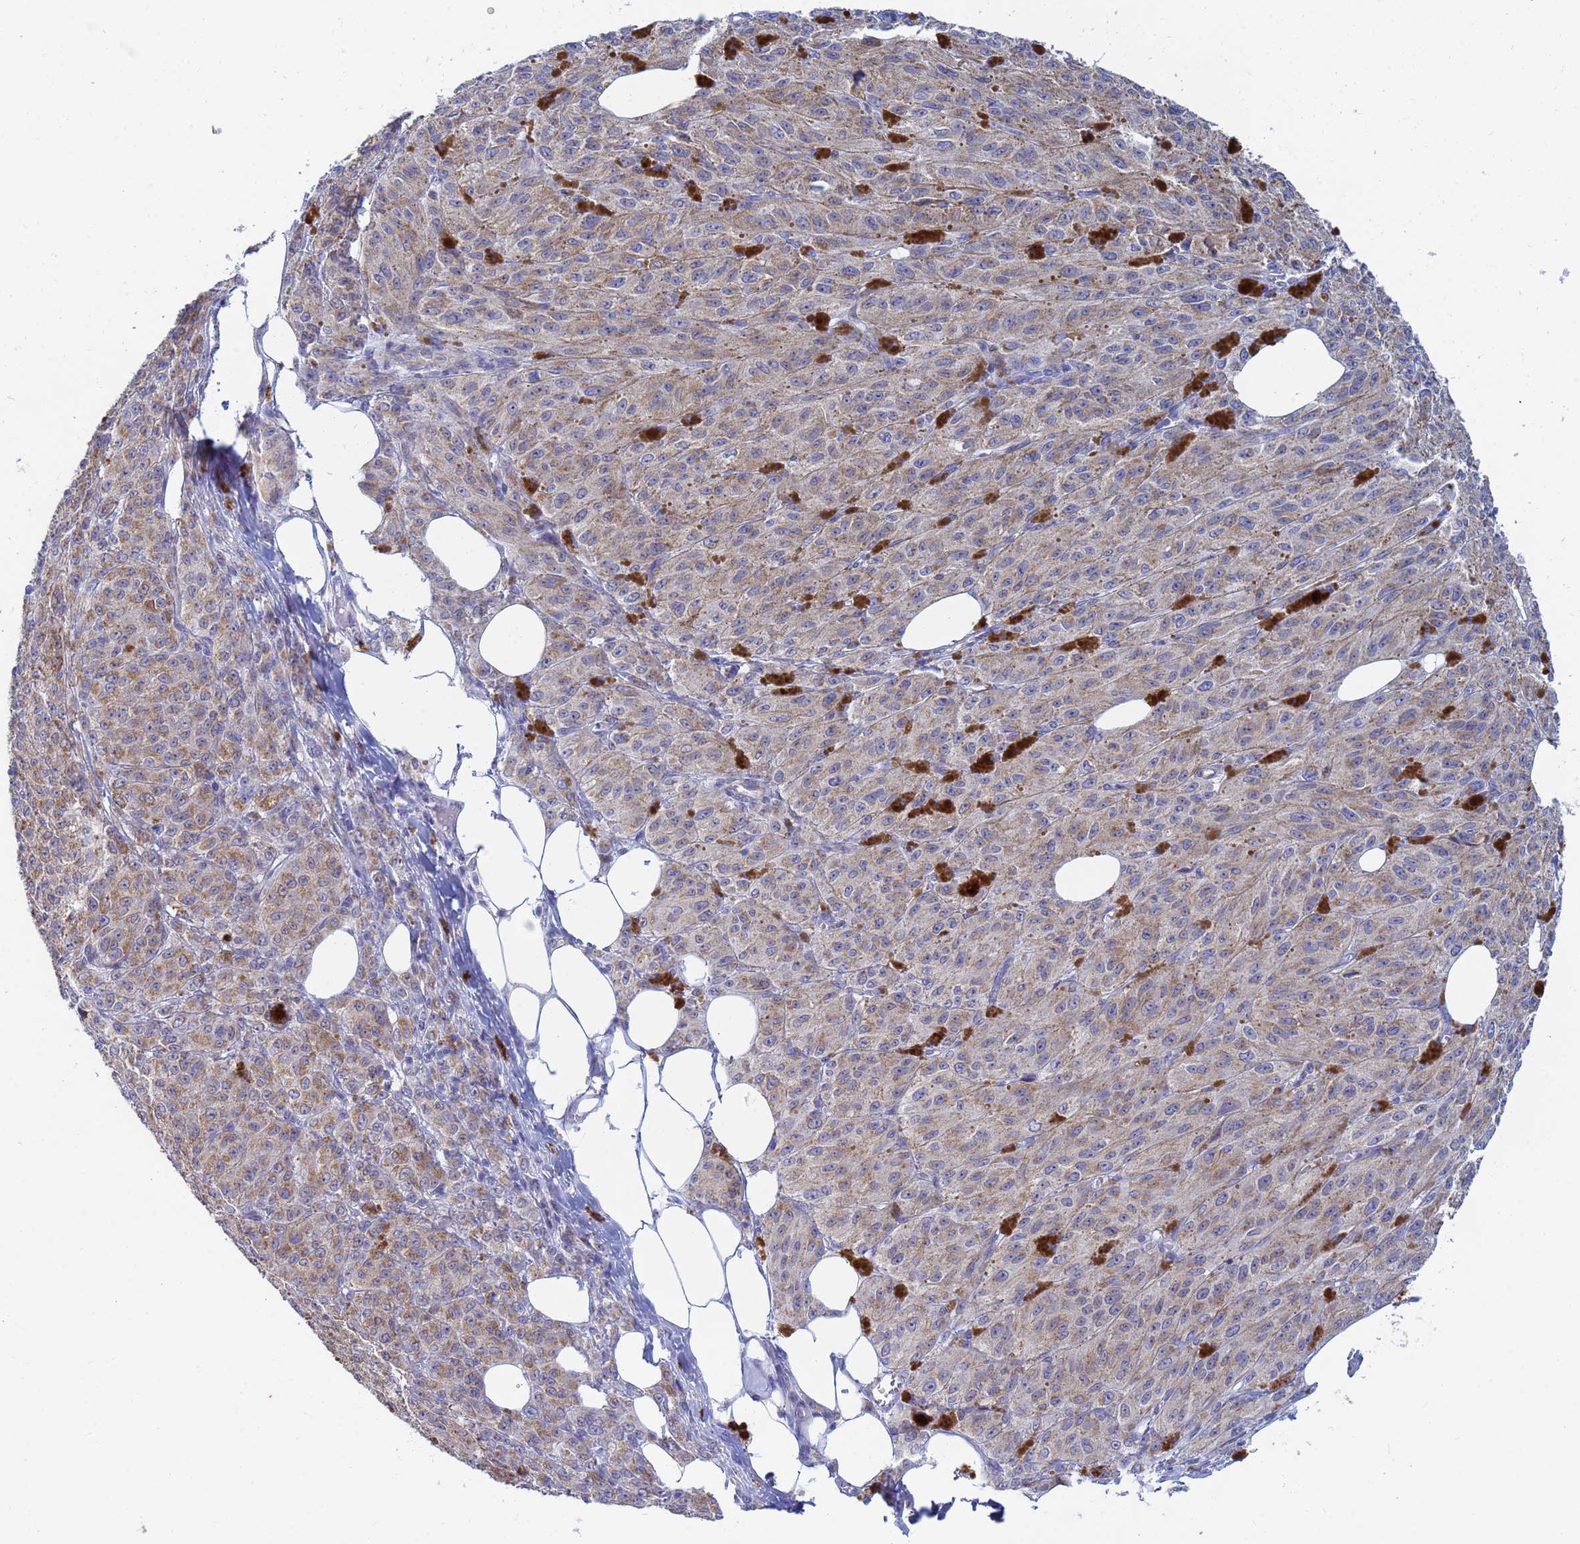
{"staining": {"intensity": "weak", "quantity": ">75%", "location": "cytoplasmic/membranous"}, "tissue": "melanoma", "cell_type": "Tumor cells", "image_type": "cancer", "snomed": [{"axis": "morphology", "description": "Malignant melanoma, NOS"}, {"axis": "topography", "description": "Skin"}], "caption": "Malignant melanoma tissue demonstrates weak cytoplasmic/membranous positivity in about >75% of tumor cells, visualized by immunohistochemistry. The staining is performed using DAB brown chromogen to label protein expression. The nuclei are counter-stained blue using hematoxylin.", "gene": "SDR39U1", "patient": {"sex": "female", "age": 52}}